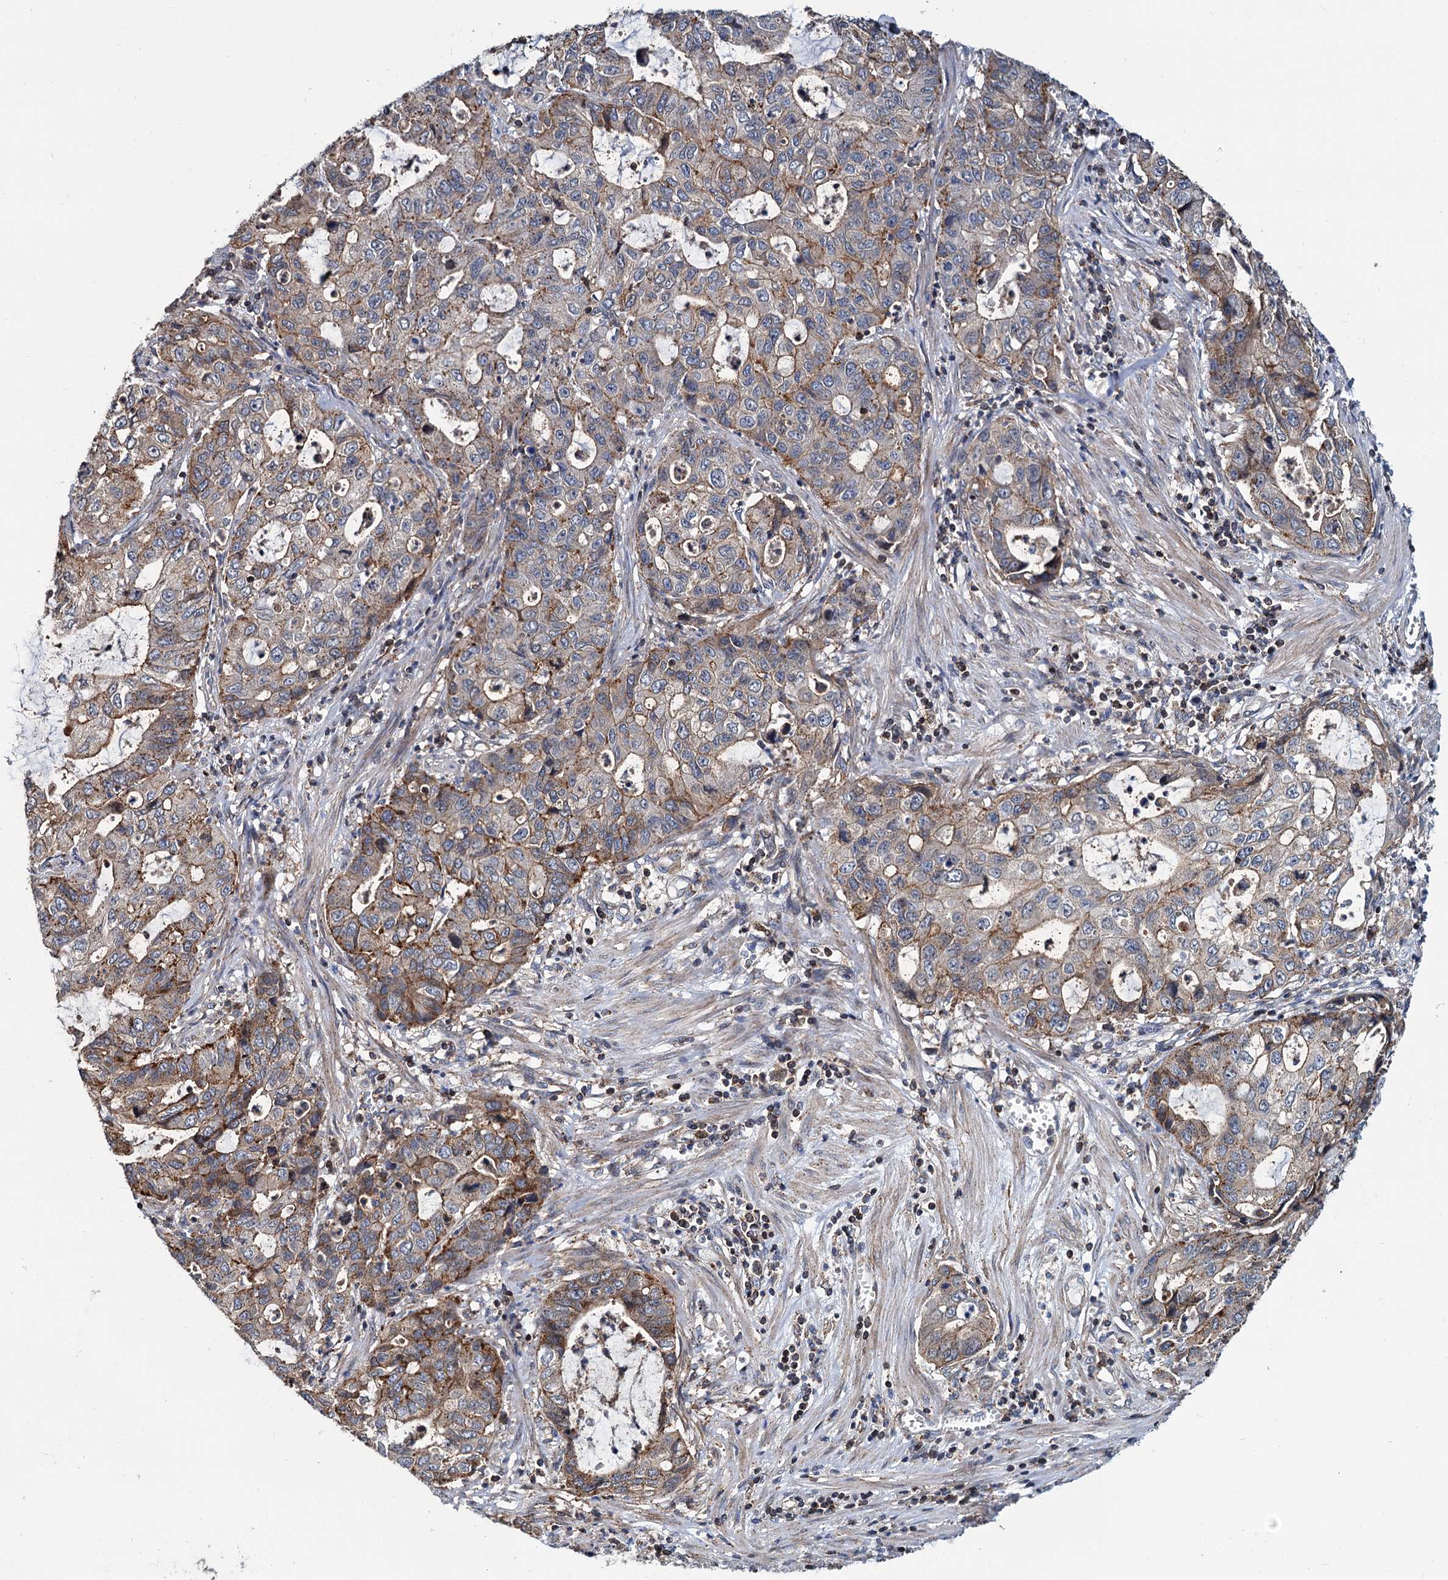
{"staining": {"intensity": "moderate", "quantity": "25%-75%", "location": "cytoplasmic/membranous"}, "tissue": "stomach cancer", "cell_type": "Tumor cells", "image_type": "cancer", "snomed": [{"axis": "morphology", "description": "Adenocarcinoma, NOS"}, {"axis": "topography", "description": "Stomach, upper"}], "caption": "IHC staining of adenocarcinoma (stomach), which shows medium levels of moderate cytoplasmic/membranous staining in about 25%-75% of tumor cells indicating moderate cytoplasmic/membranous protein positivity. The staining was performed using DAB (3,3'-diaminobenzidine) (brown) for protein detection and nuclei were counterstained in hematoxylin (blue).", "gene": "PSEN1", "patient": {"sex": "female", "age": 52}}